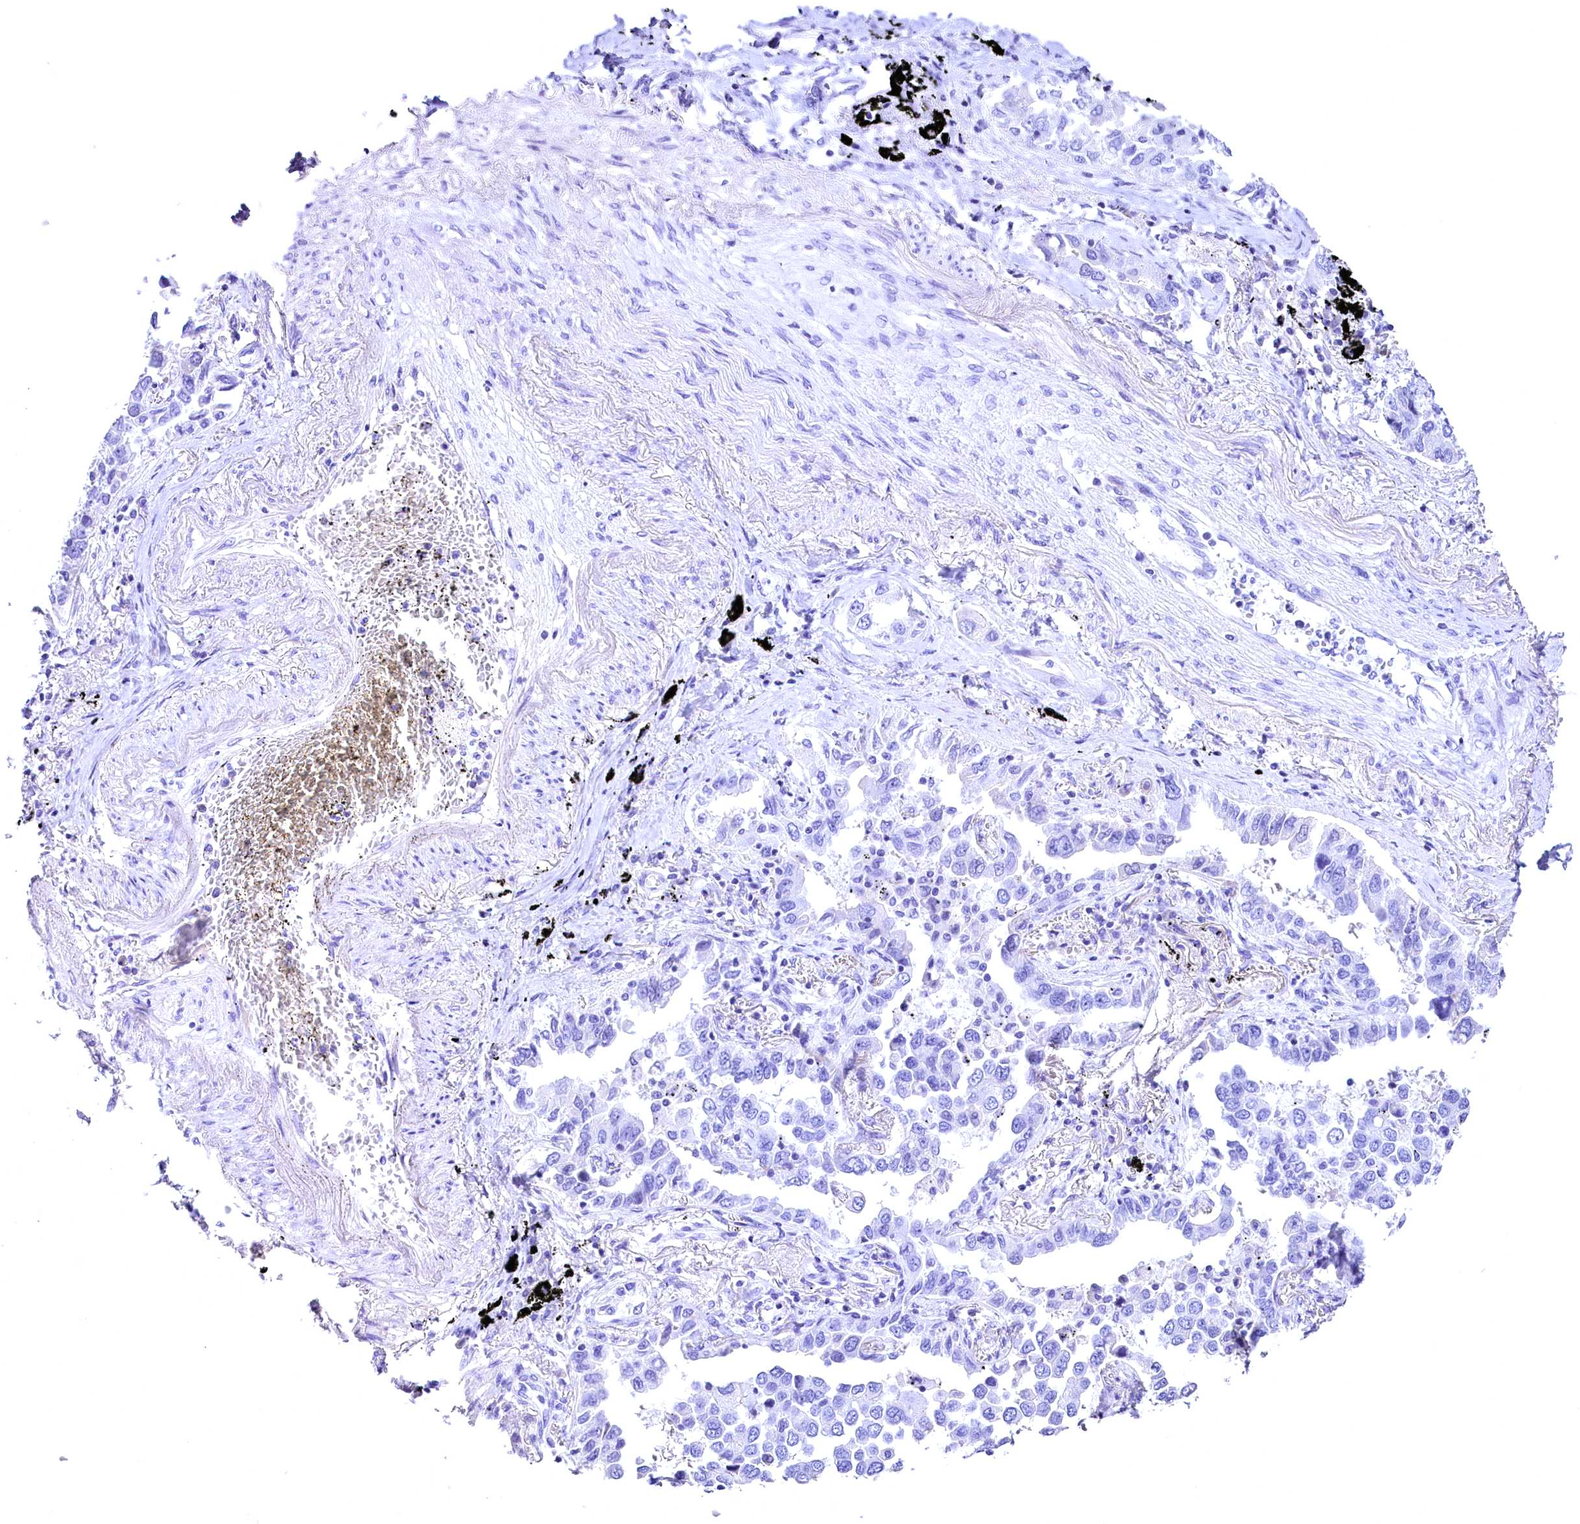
{"staining": {"intensity": "negative", "quantity": "none", "location": "none"}, "tissue": "lung cancer", "cell_type": "Tumor cells", "image_type": "cancer", "snomed": [{"axis": "morphology", "description": "Adenocarcinoma, NOS"}, {"axis": "topography", "description": "Lung"}], "caption": "IHC of adenocarcinoma (lung) displays no positivity in tumor cells.", "gene": "SKIDA1", "patient": {"sex": "male", "age": 67}}